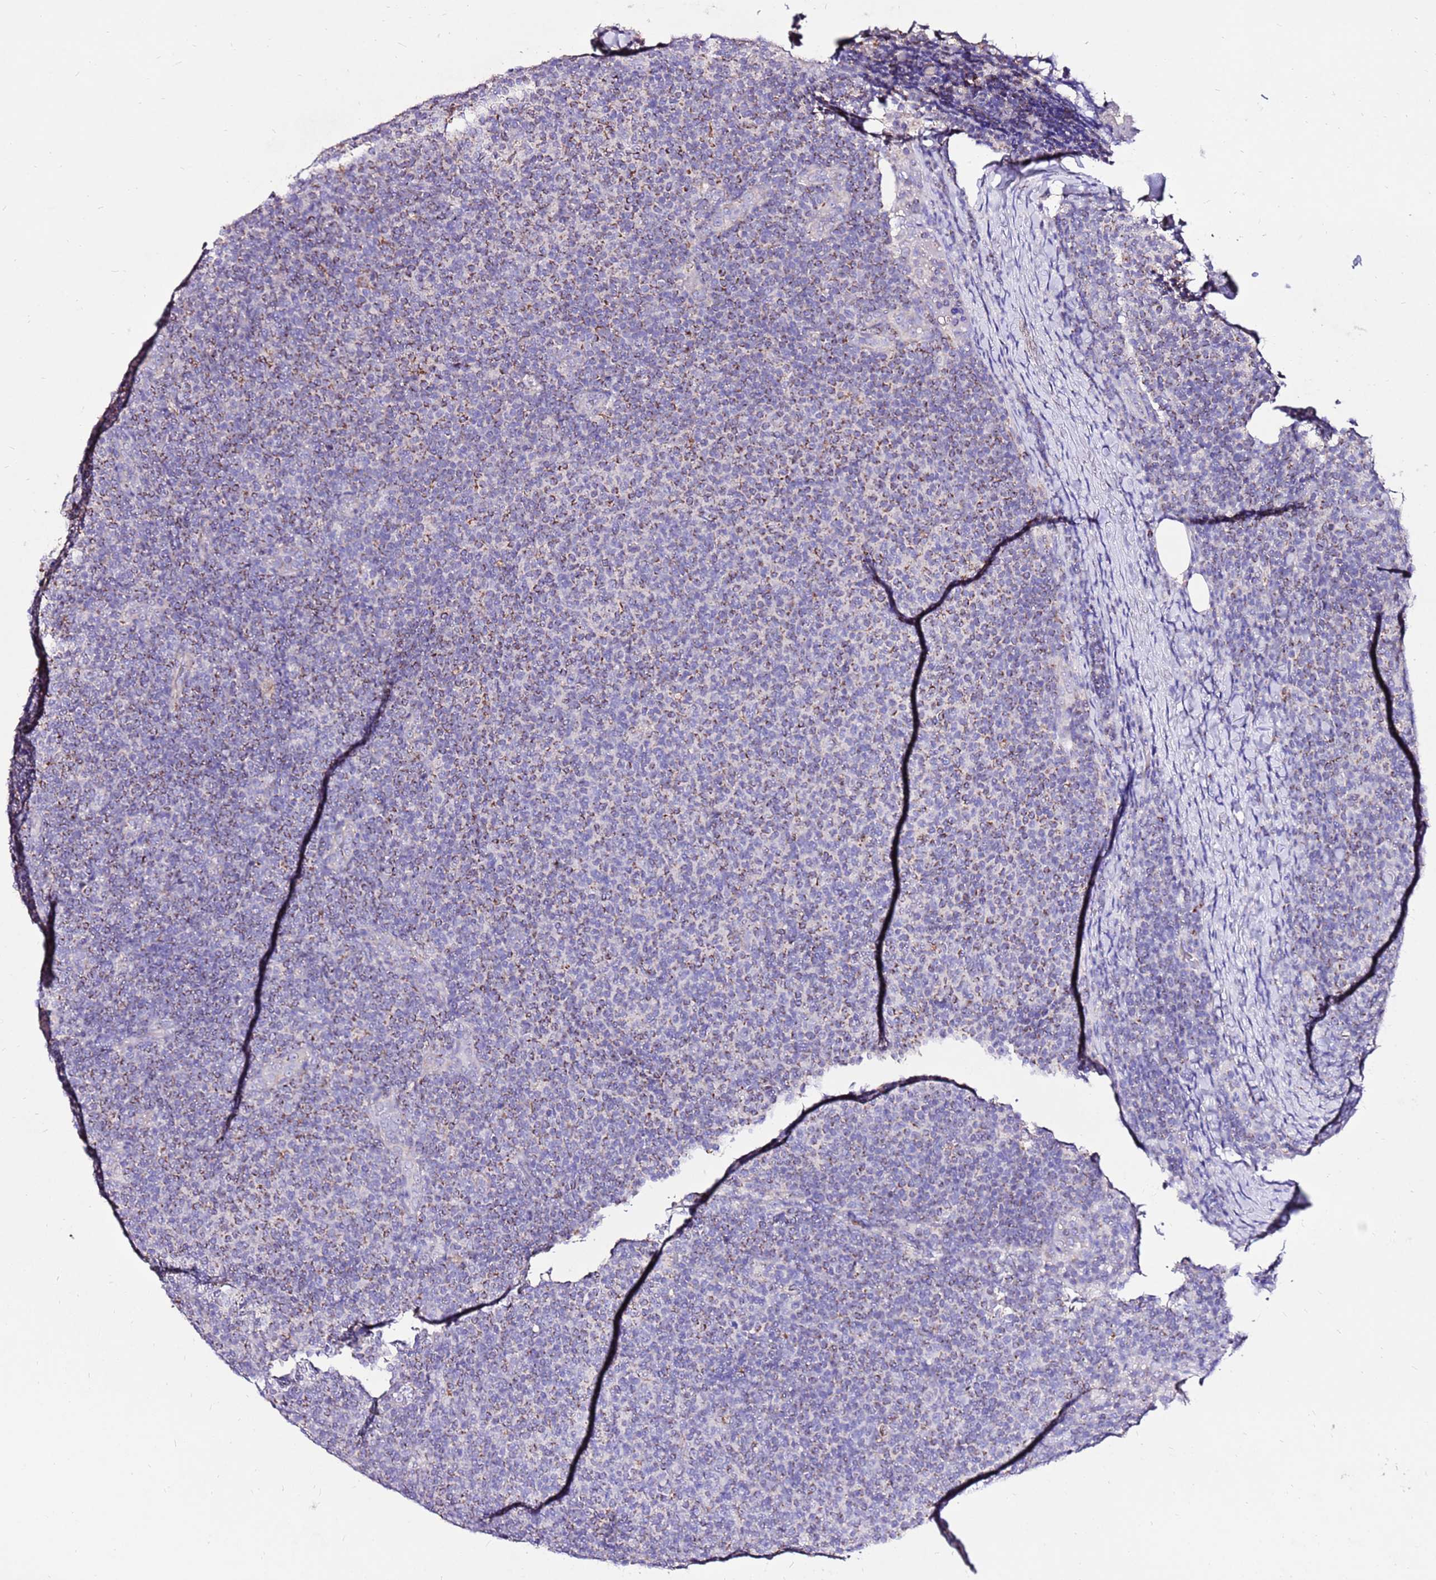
{"staining": {"intensity": "moderate", "quantity": ">75%", "location": "cytoplasmic/membranous"}, "tissue": "lymphoma", "cell_type": "Tumor cells", "image_type": "cancer", "snomed": [{"axis": "morphology", "description": "Malignant lymphoma, non-Hodgkin's type, Low grade"}, {"axis": "topography", "description": "Lymph node"}], "caption": "An image of human malignant lymphoma, non-Hodgkin's type (low-grade) stained for a protein exhibits moderate cytoplasmic/membranous brown staining in tumor cells.", "gene": "TMEM106C", "patient": {"sex": "male", "age": 66}}